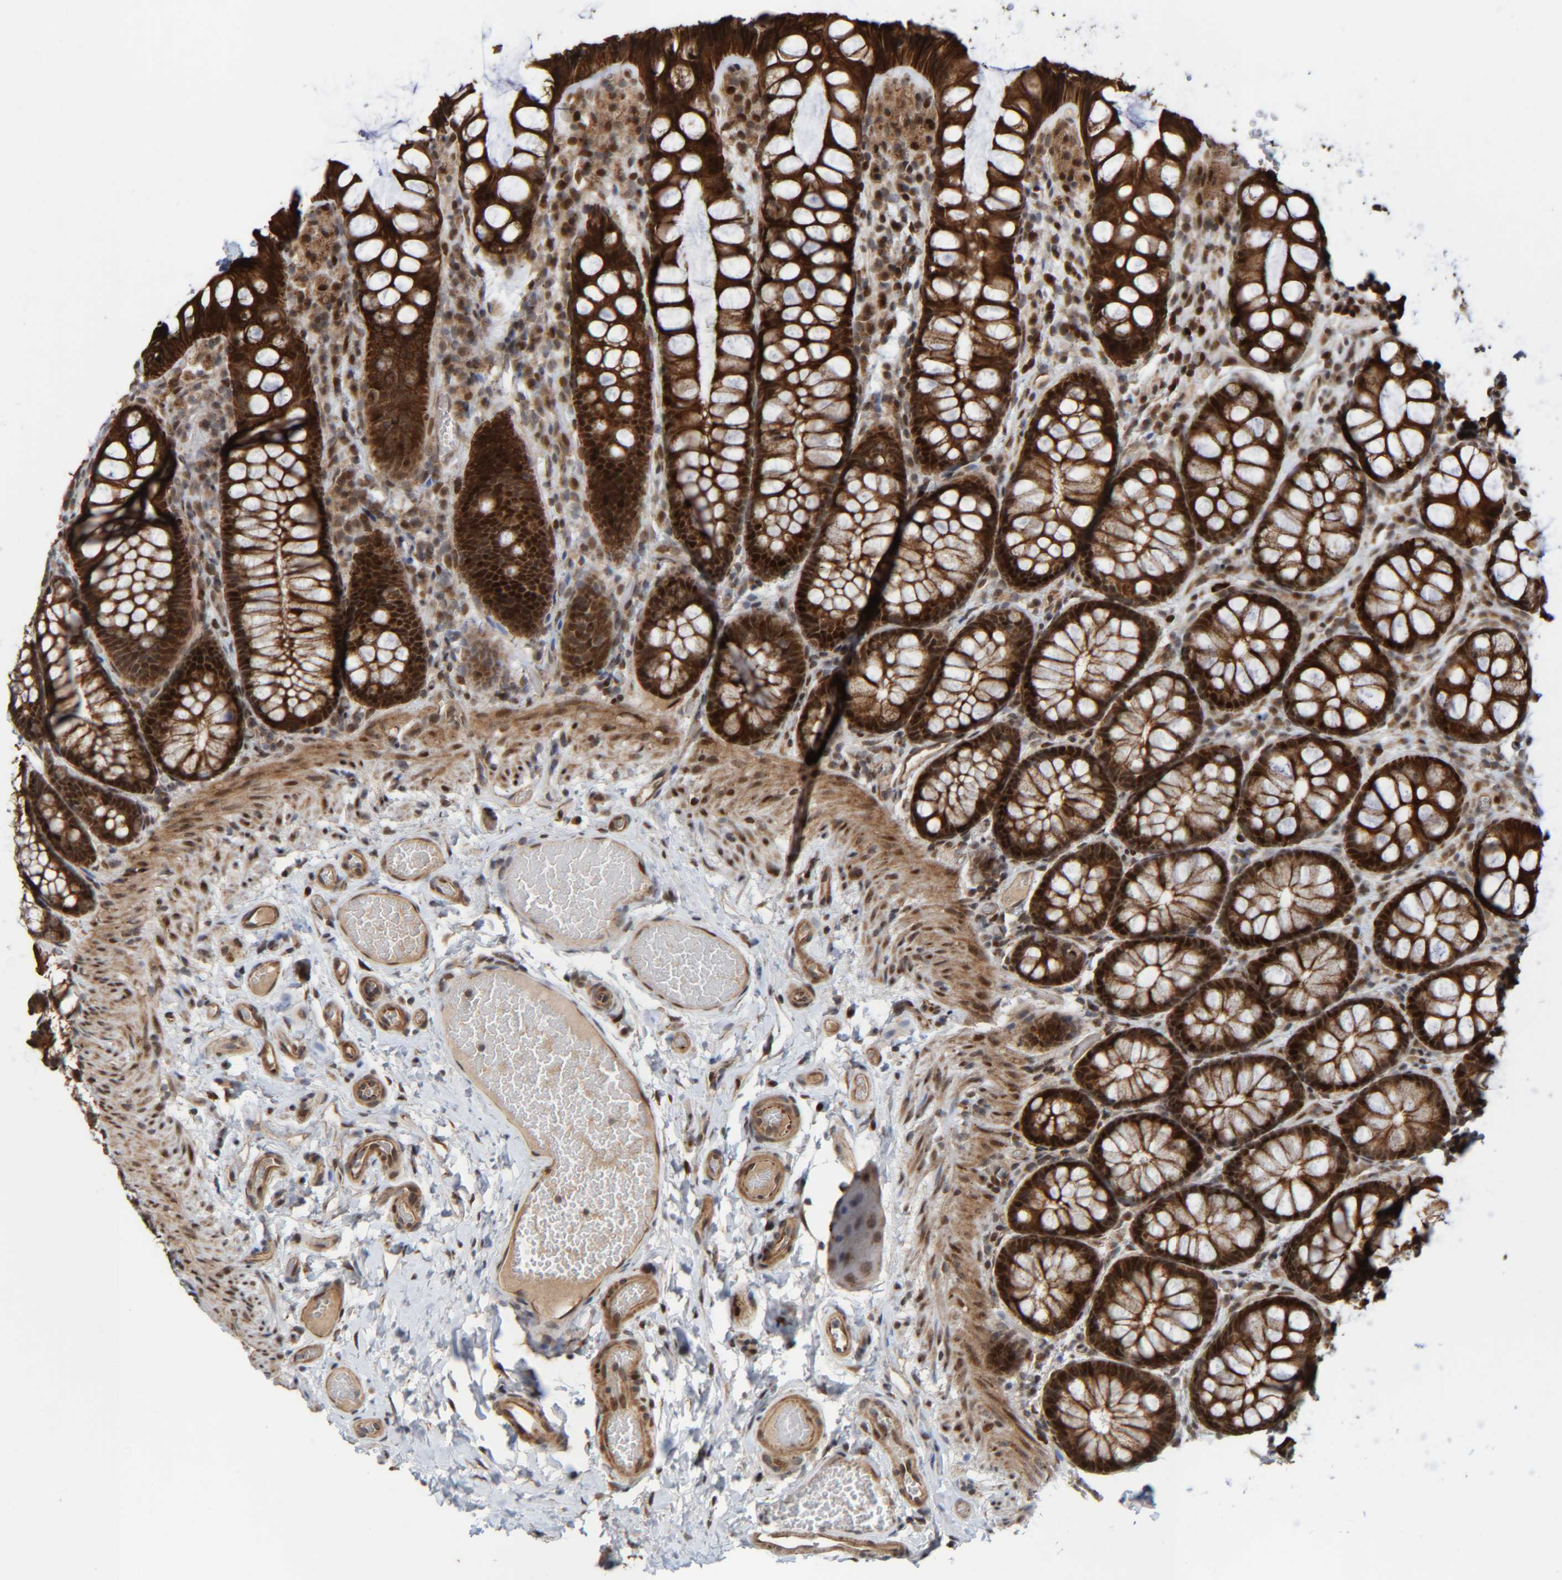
{"staining": {"intensity": "moderate", "quantity": ">75%", "location": "cytoplasmic/membranous"}, "tissue": "colon", "cell_type": "Endothelial cells", "image_type": "normal", "snomed": [{"axis": "morphology", "description": "Normal tissue, NOS"}, {"axis": "topography", "description": "Colon"}], "caption": "Endothelial cells reveal moderate cytoplasmic/membranous staining in approximately >75% of cells in benign colon.", "gene": "CCDC57", "patient": {"sex": "male", "age": 47}}